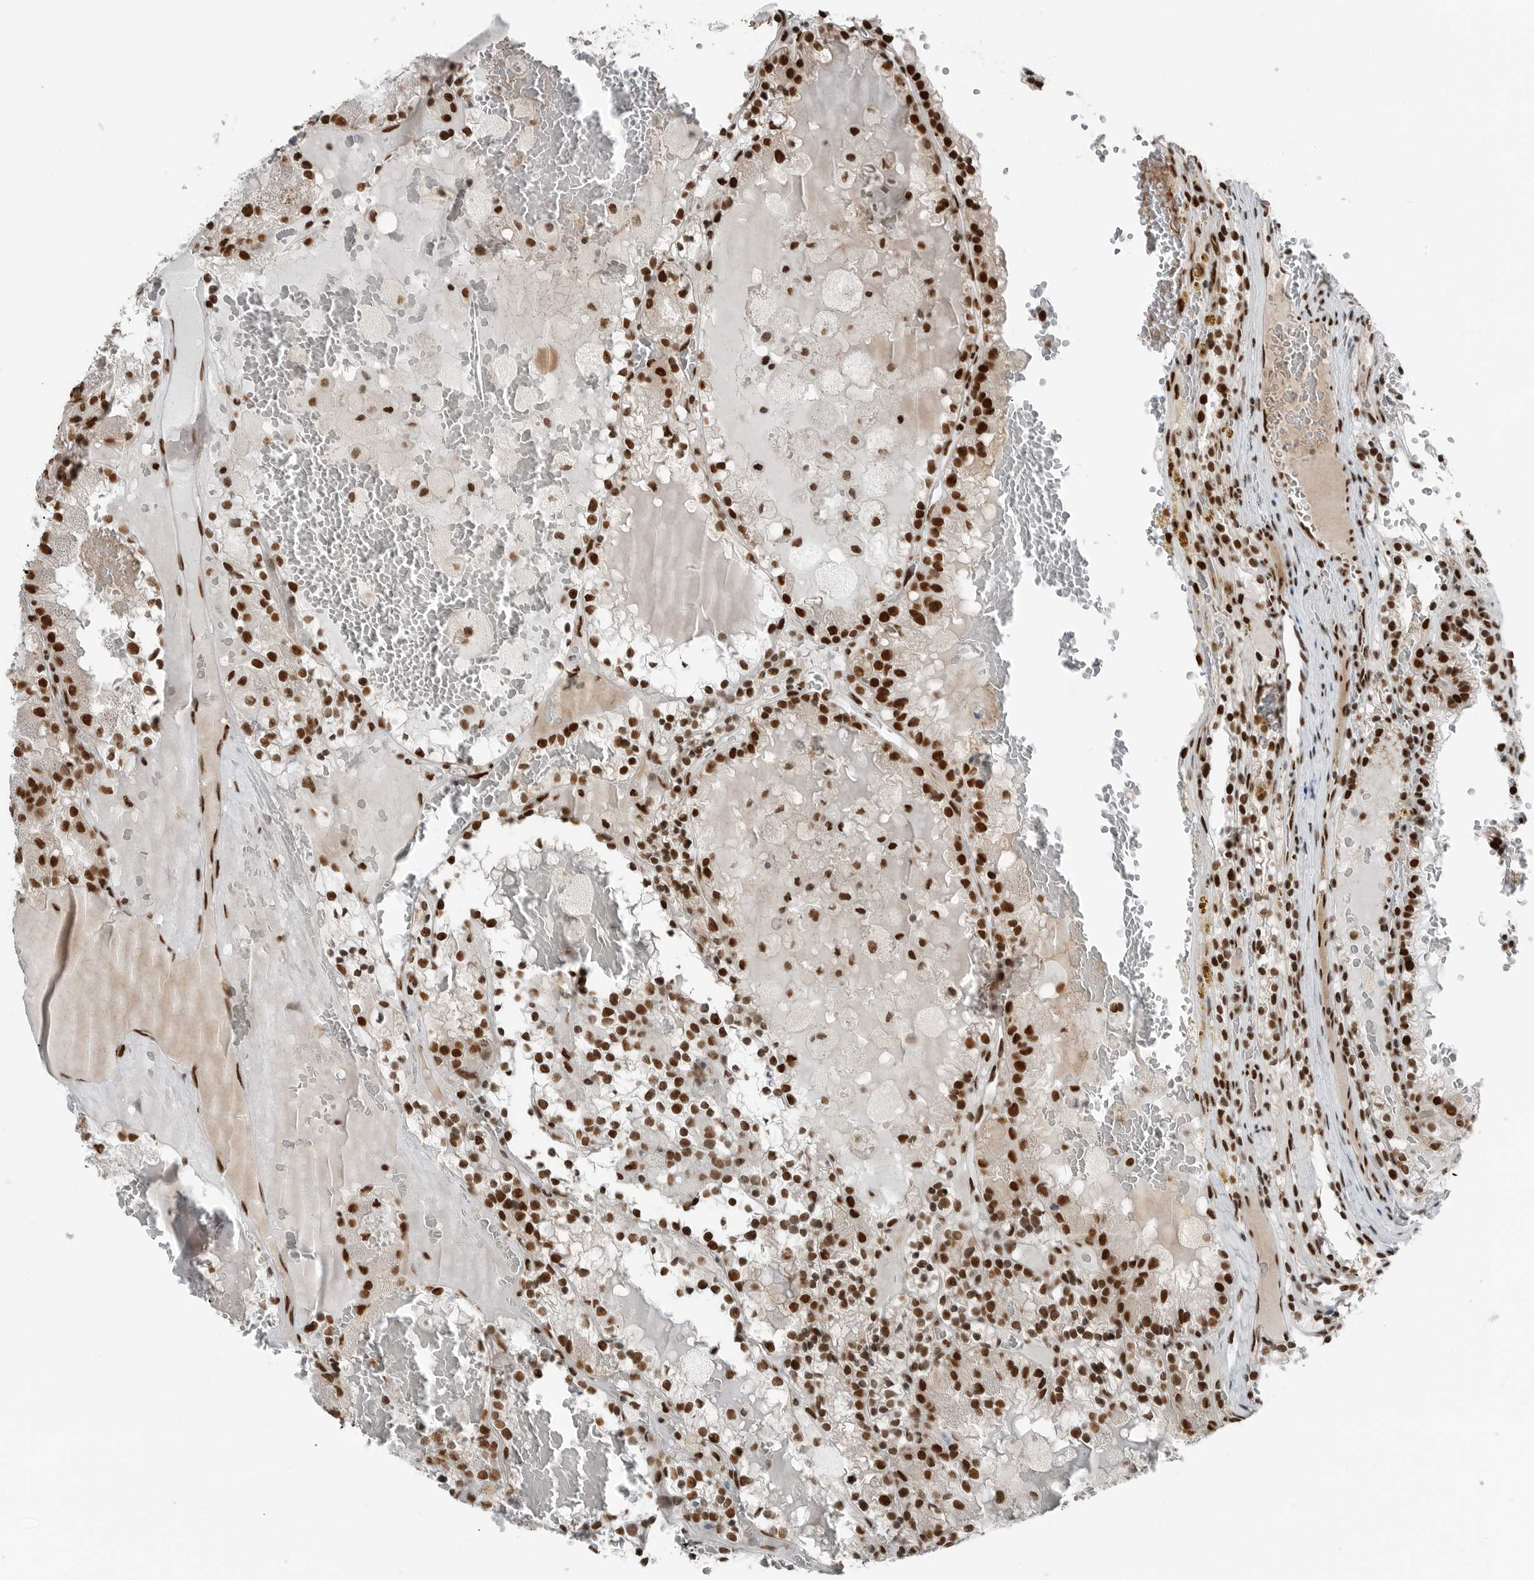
{"staining": {"intensity": "strong", "quantity": ">75%", "location": "nuclear"}, "tissue": "renal cancer", "cell_type": "Tumor cells", "image_type": "cancer", "snomed": [{"axis": "morphology", "description": "Adenocarcinoma, NOS"}, {"axis": "topography", "description": "Kidney"}], "caption": "High-power microscopy captured an immunohistochemistry (IHC) histopathology image of renal cancer, revealing strong nuclear staining in approximately >75% of tumor cells.", "gene": "BLZF1", "patient": {"sex": "female", "age": 56}}